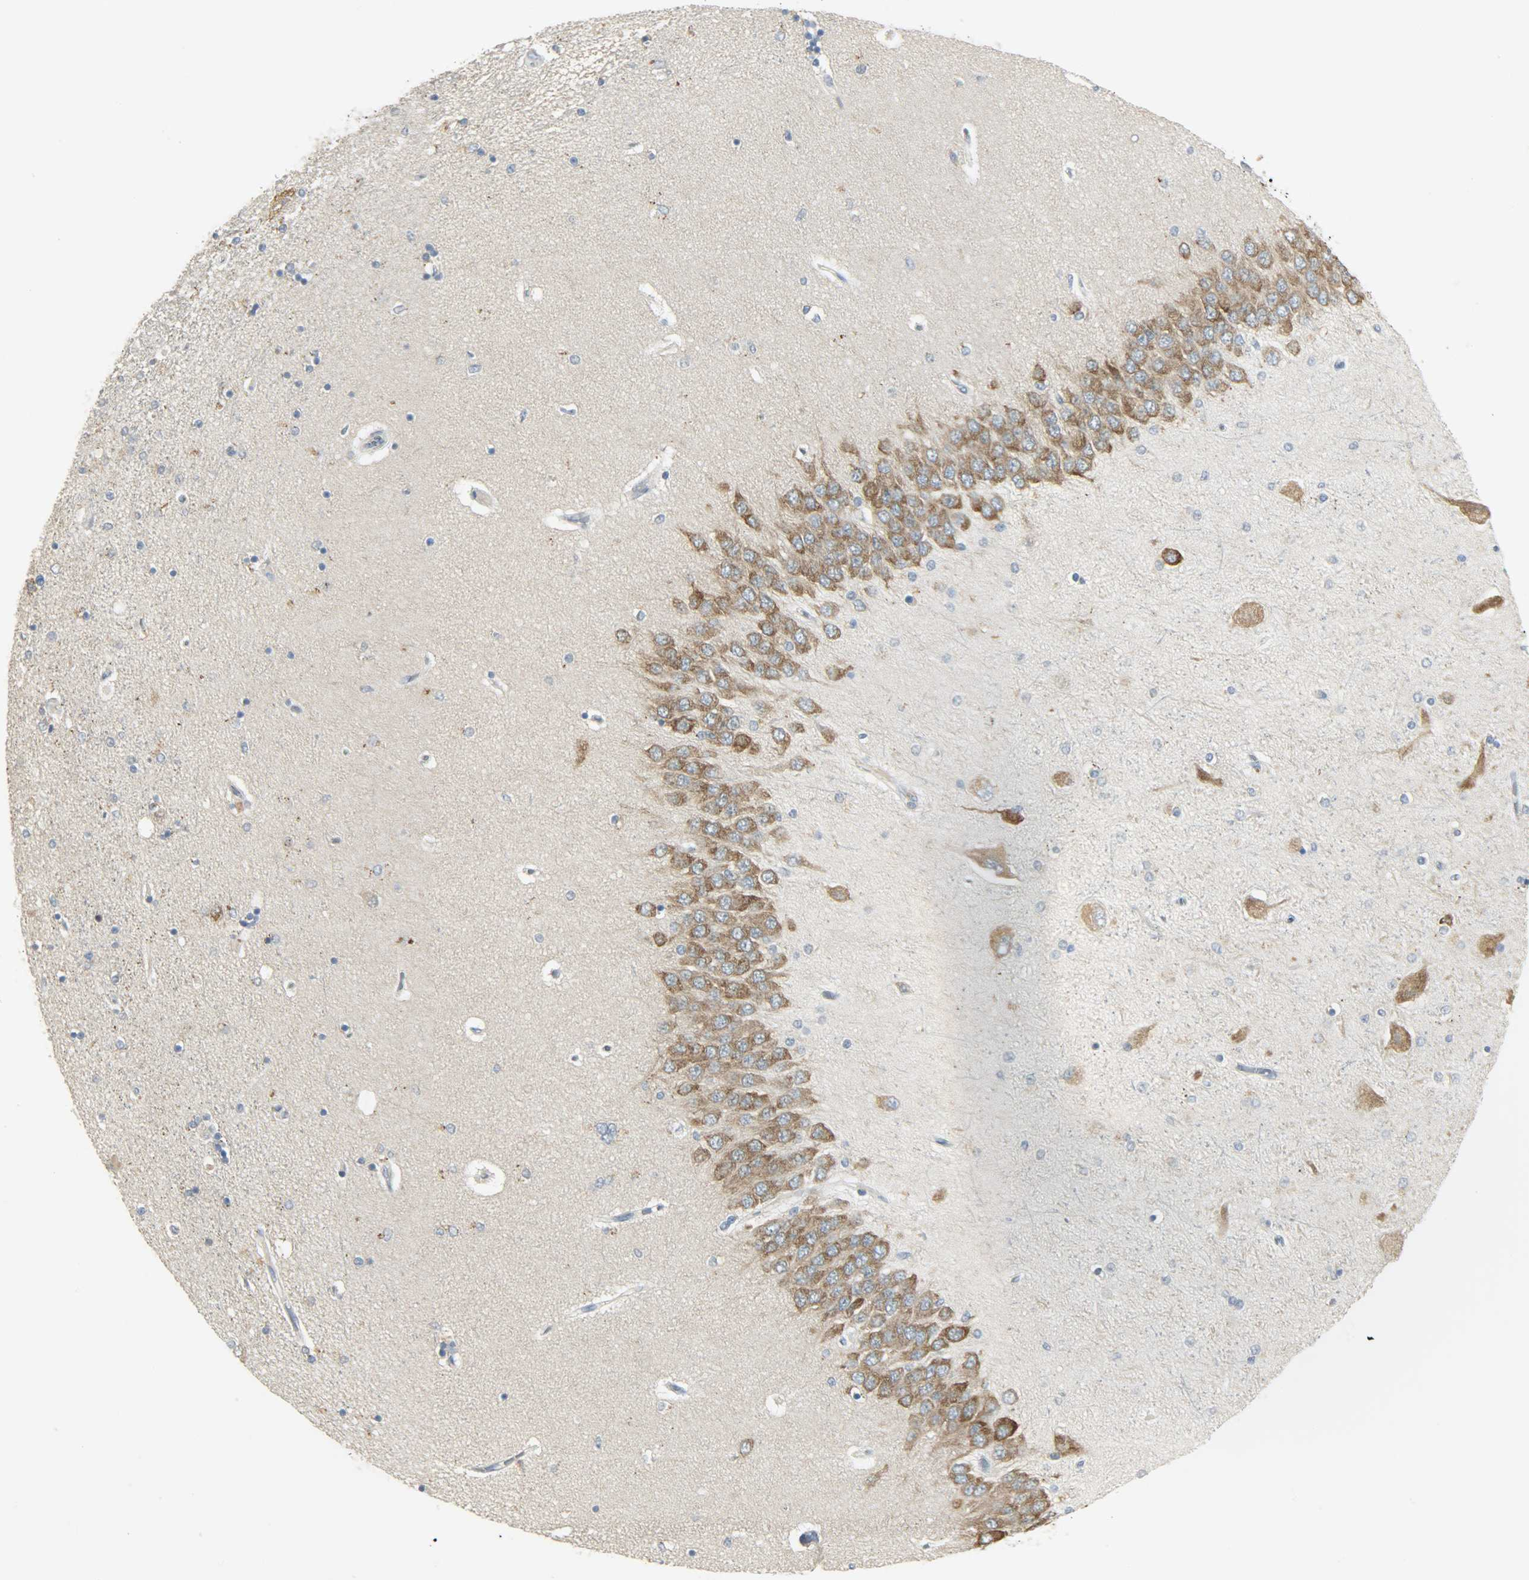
{"staining": {"intensity": "weak", "quantity": "<25%", "location": "cytoplasmic/membranous"}, "tissue": "hippocampus", "cell_type": "Glial cells", "image_type": "normal", "snomed": [{"axis": "morphology", "description": "Normal tissue, NOS"}, {"axis": "topography", "description": "Hippocampus"}], "caption": "Micrograph shows no significant protein staining in glial cells of normal hippocampus. (Brightfield microscopy of DAB (3,3'-diaminobenzidine) immunohistochemistry at high magnification).", "gene": "CD4", "patient": {"sex": "female", "age": 54}}